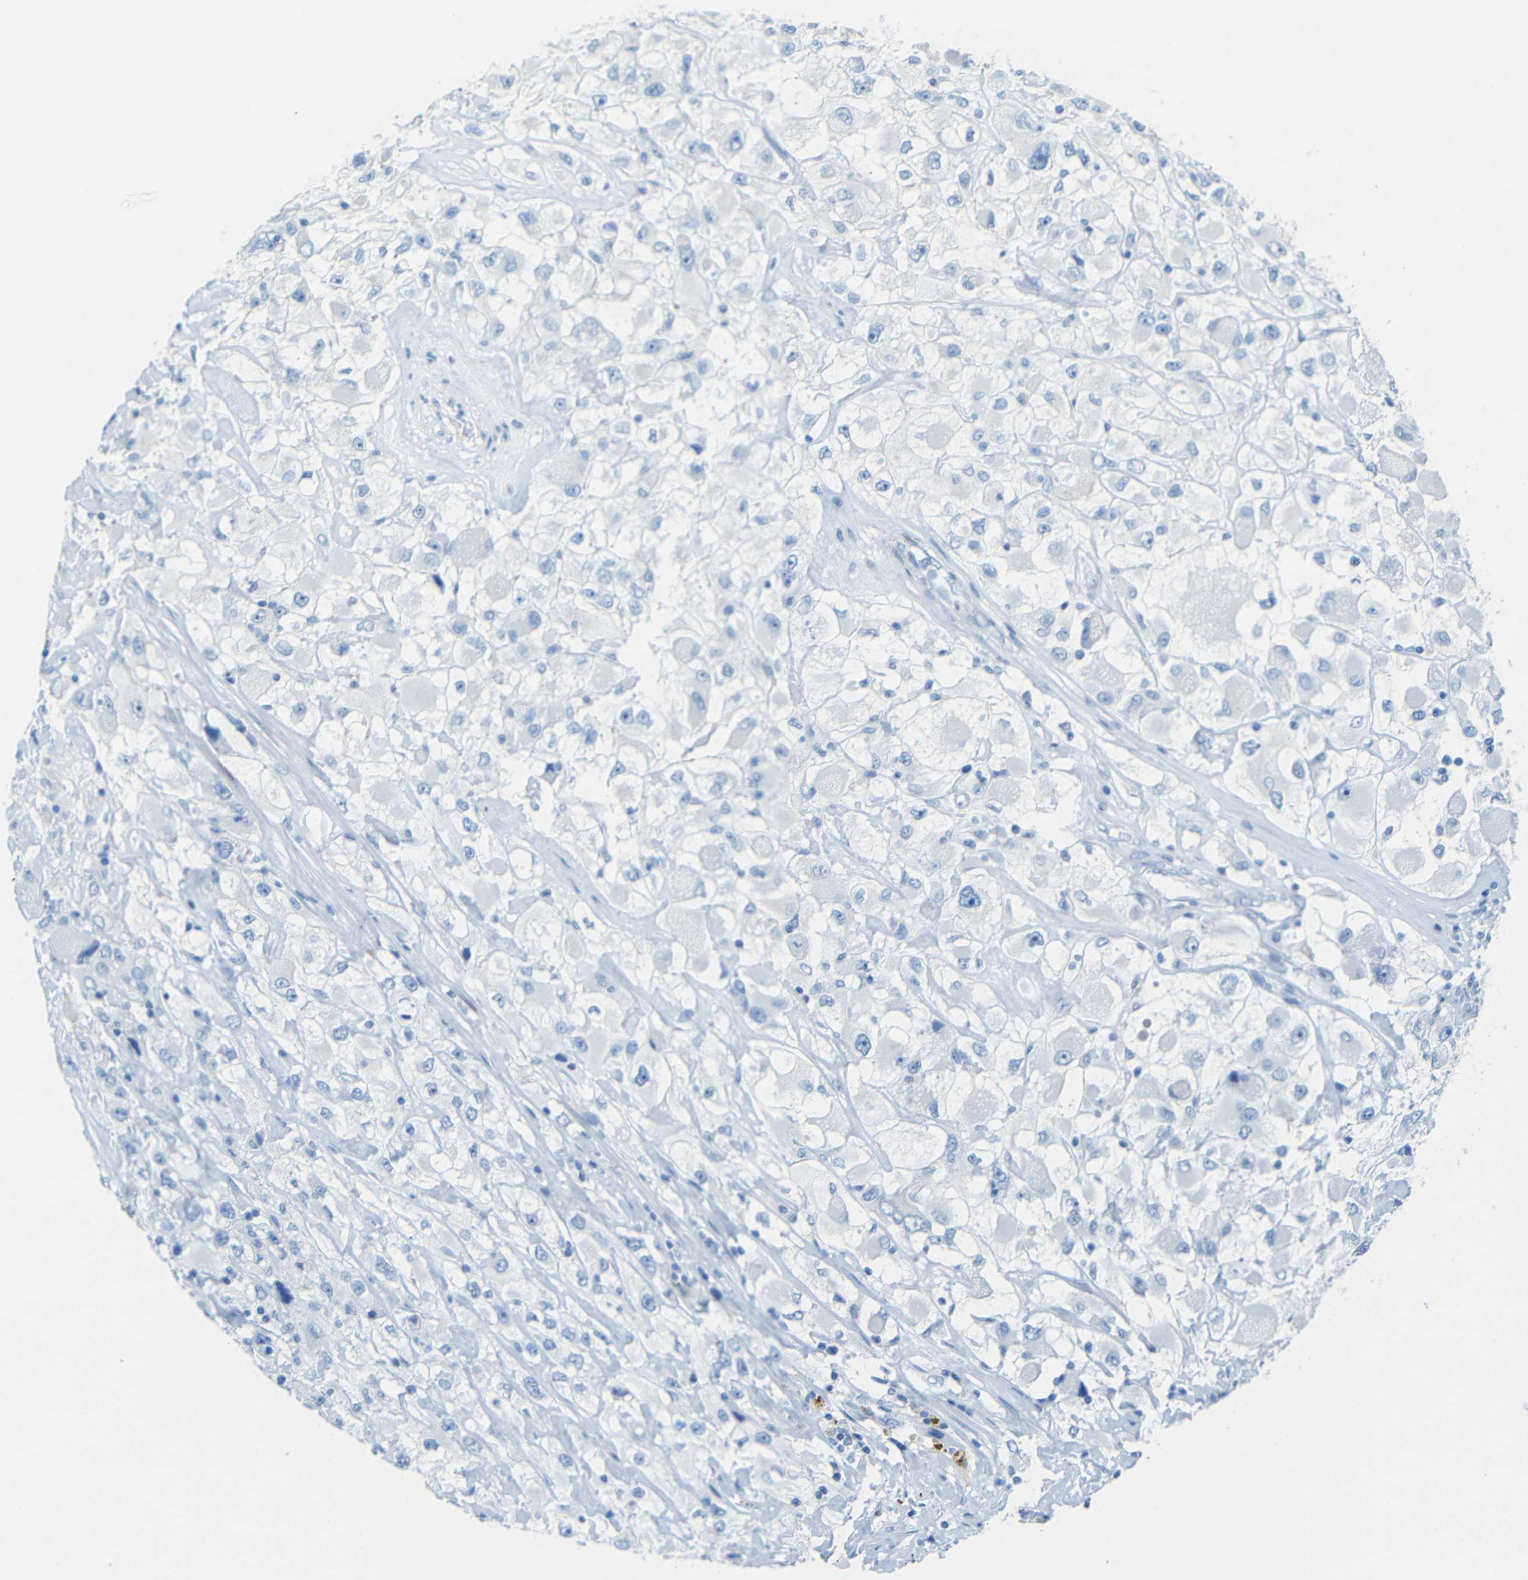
{"staining": {"intensity": "negative", "quantity": "none", "location": "none"}, "tissue": "renal cancer", "cell_type": "Tumor cells", "image_type": "cancer", "snomed": [{"axis": "morphology", "description": "Adenocarcinoma, NOS"}, {"axis": "topography", "description": "Kidney"}], "caption": "Tumor cells show no significant protein staining in renal cancer (adenocarcinoma). (DAB immunohistochemistry (IHC) with hematoxylin counter stain).", "gene": "TUBB4B", "patient": {"sex": "female", "age": 52}}